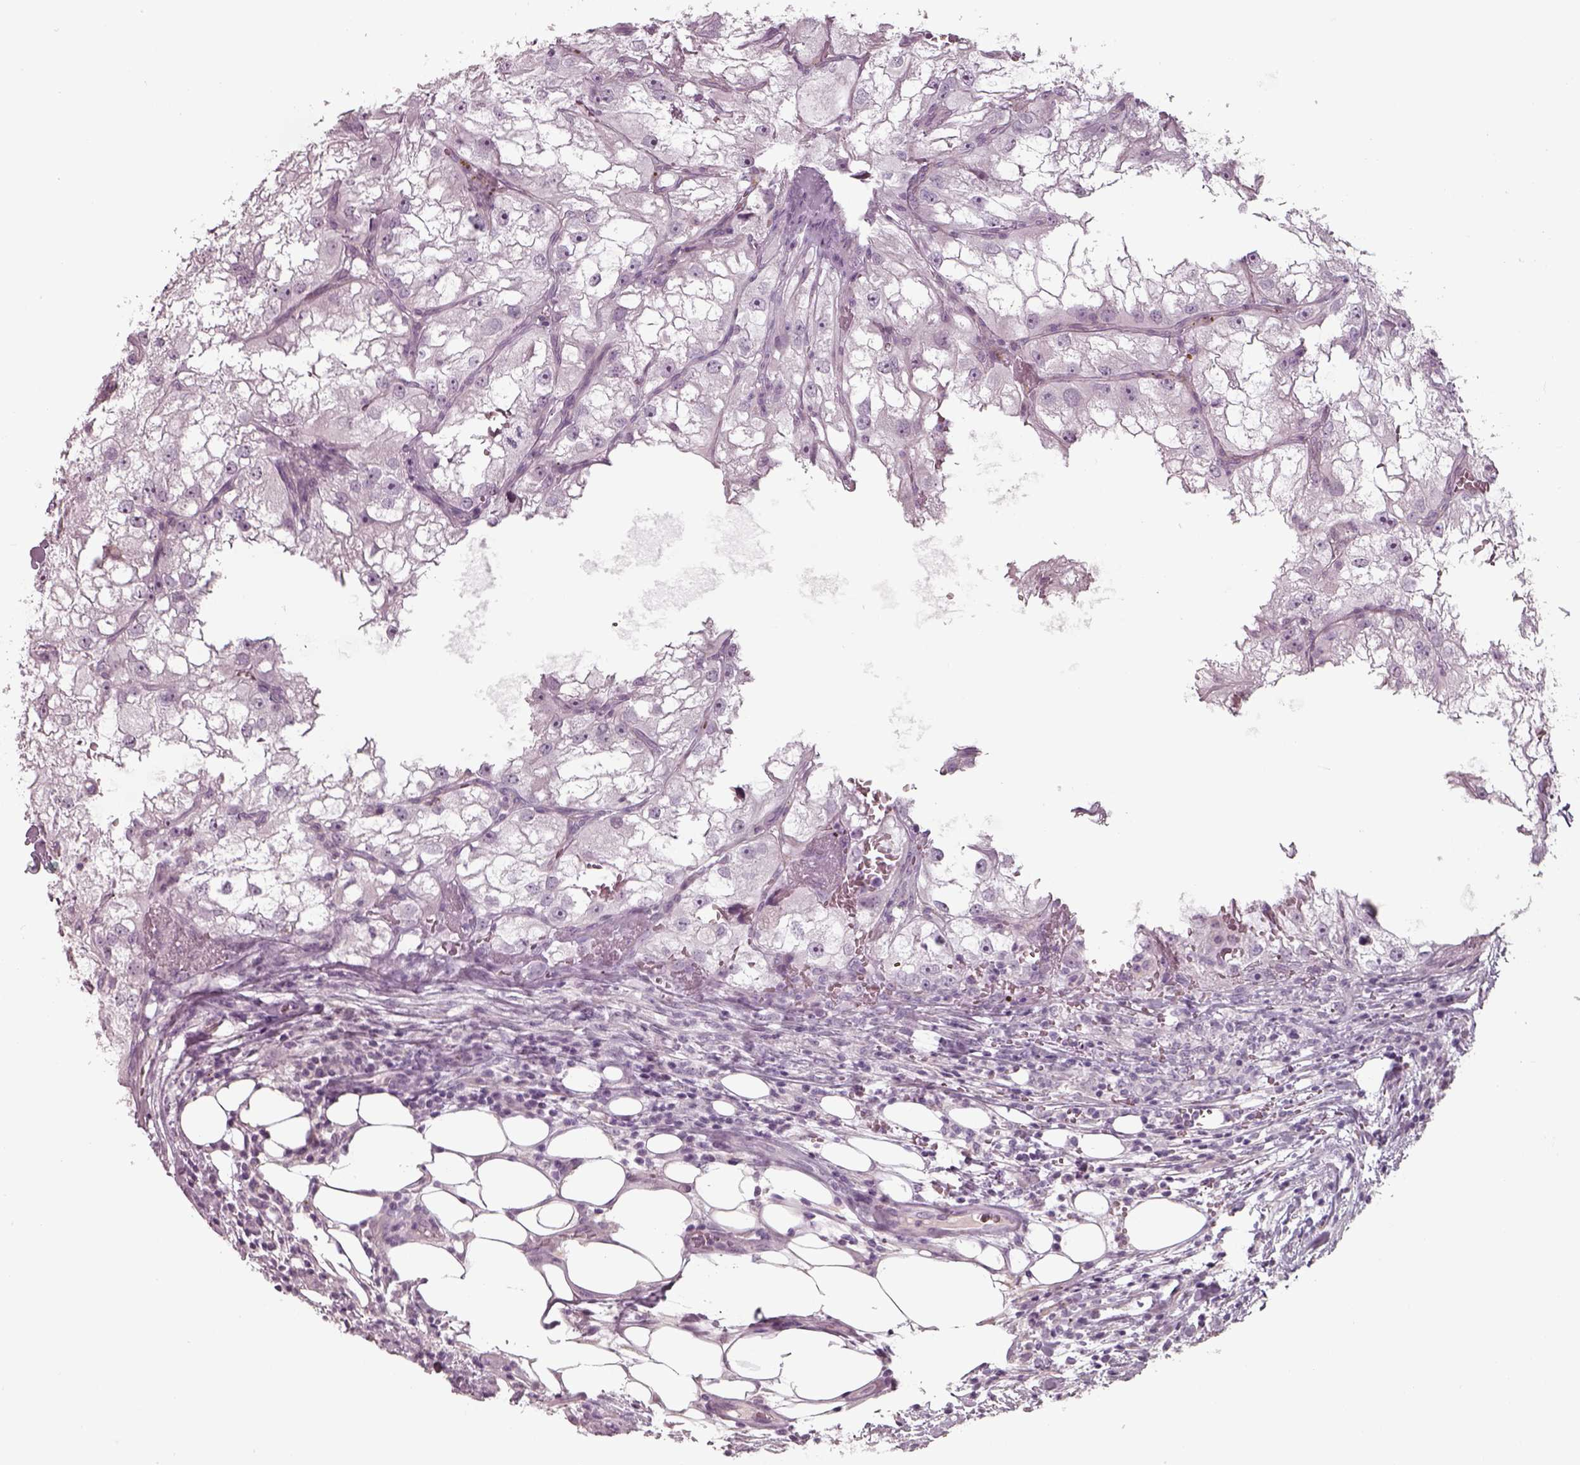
{"staining": {"intensity": "negative", "quantity": "none", "location": "none"}, "tissue": "renal cancer", "cell_type": "Tumor cells", "image_type": "cancer", "snomed": [{"axis": "morphology", "description": "Adenocarcinoma, NOS"}, {"axis": "topography", "description": "Kidney"}], "caption": "Immunohistochemical staining of renal cancer reveals no significant expression in tumor cells.", "gene": "SEPTIN14", "patient": {"sex": "male", "age": 59}}